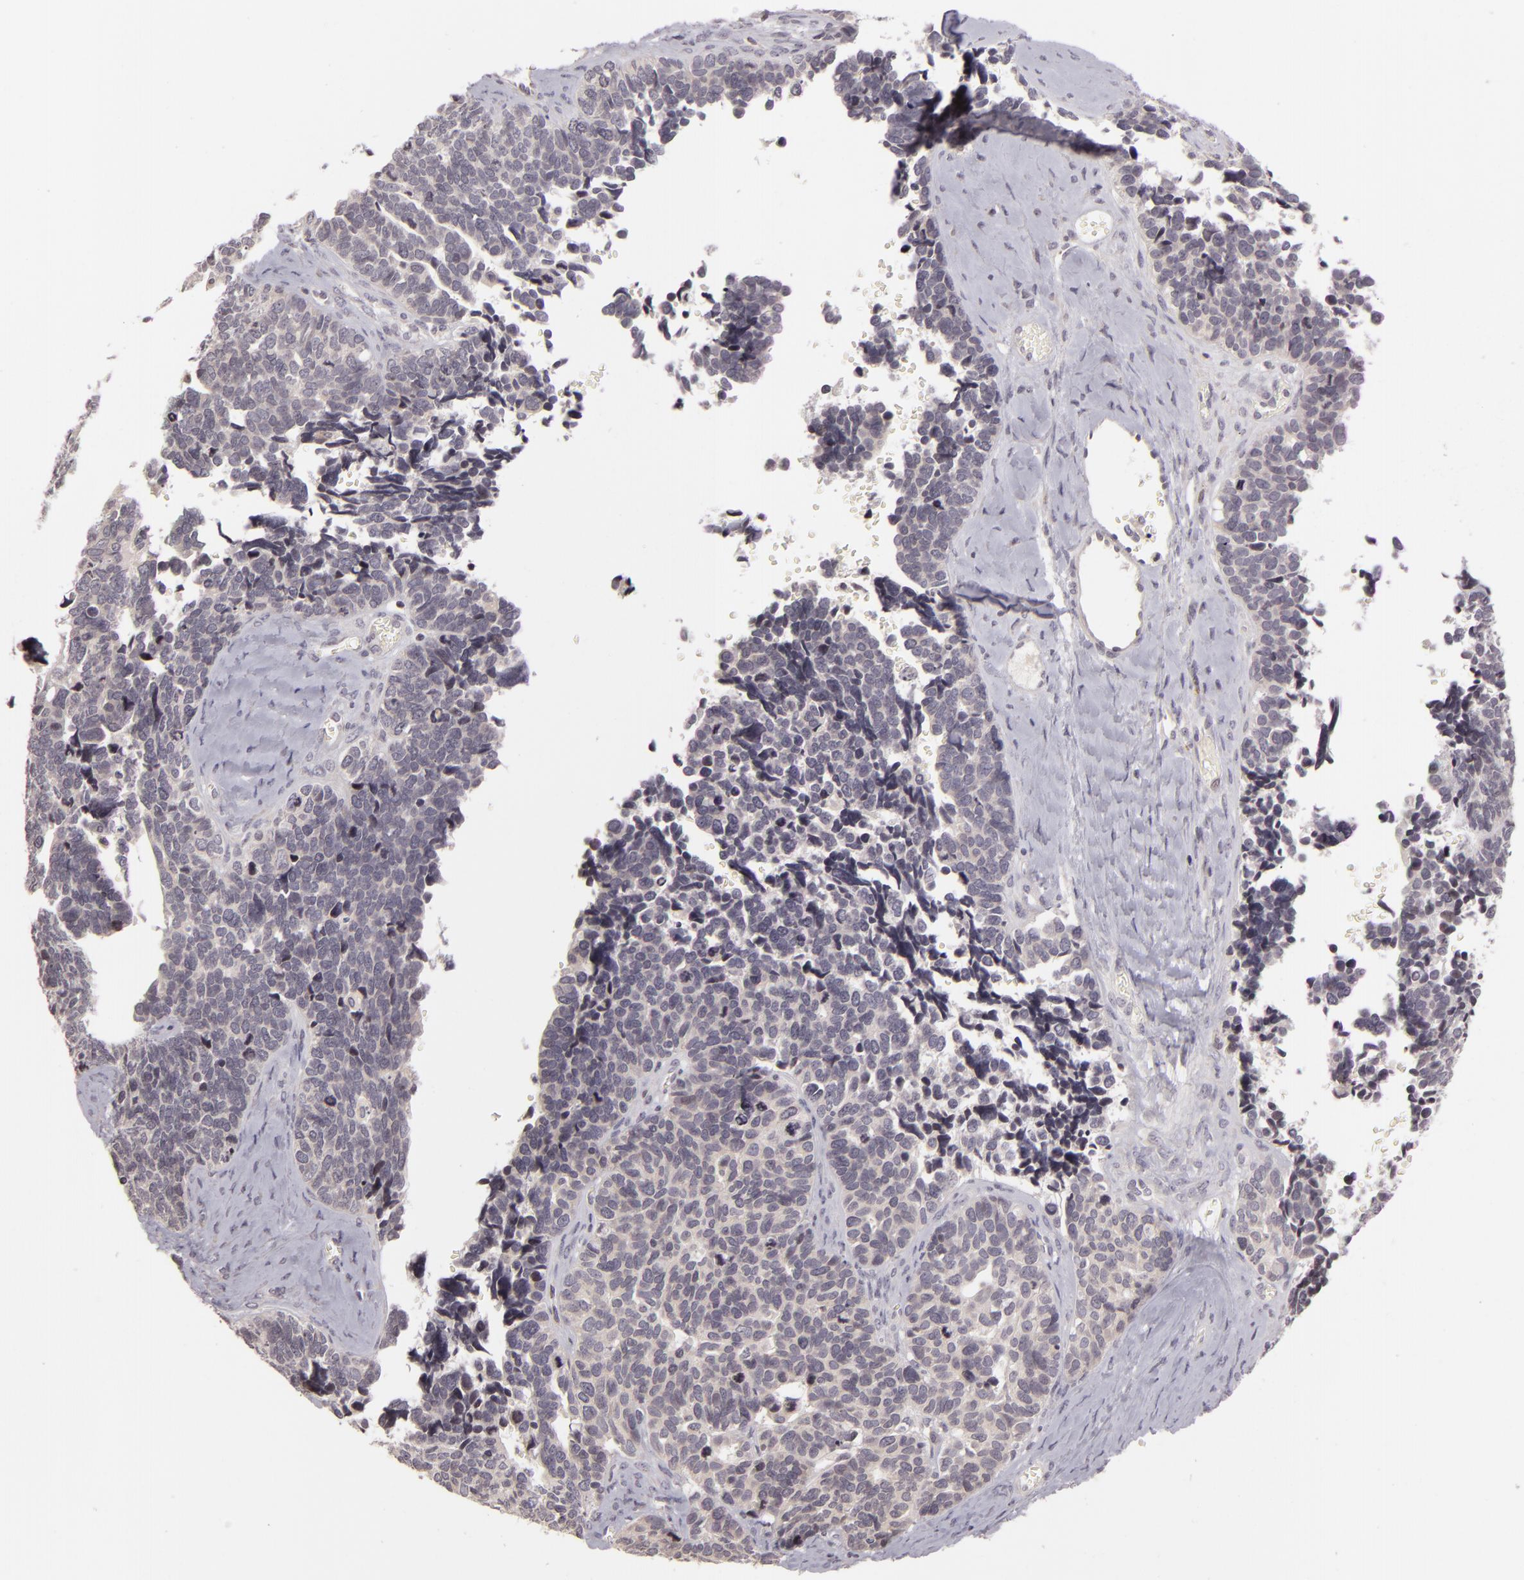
{"staining": {"intensity": "negative", "quantity": "none", "location": "none"}, "tissue": "ovarian cancer", "cell_type": "Tumor cells", "image_type": "cancer", "snomed": [{"axis": "morphology", "description": "Cystadenocarcinoma, serous, NOS"}, {"axis": "topography", "description": "Ovary"}], "caption": "DAB (3,3'-diaminobenzidine) immunohistochemical staining of human ovarian cancer (serous cystadenocarcinoma) exhibits no significant staining in tumor cells.", "gene": "AKAP6", "patient": {"sex": "female", "age": 77}}